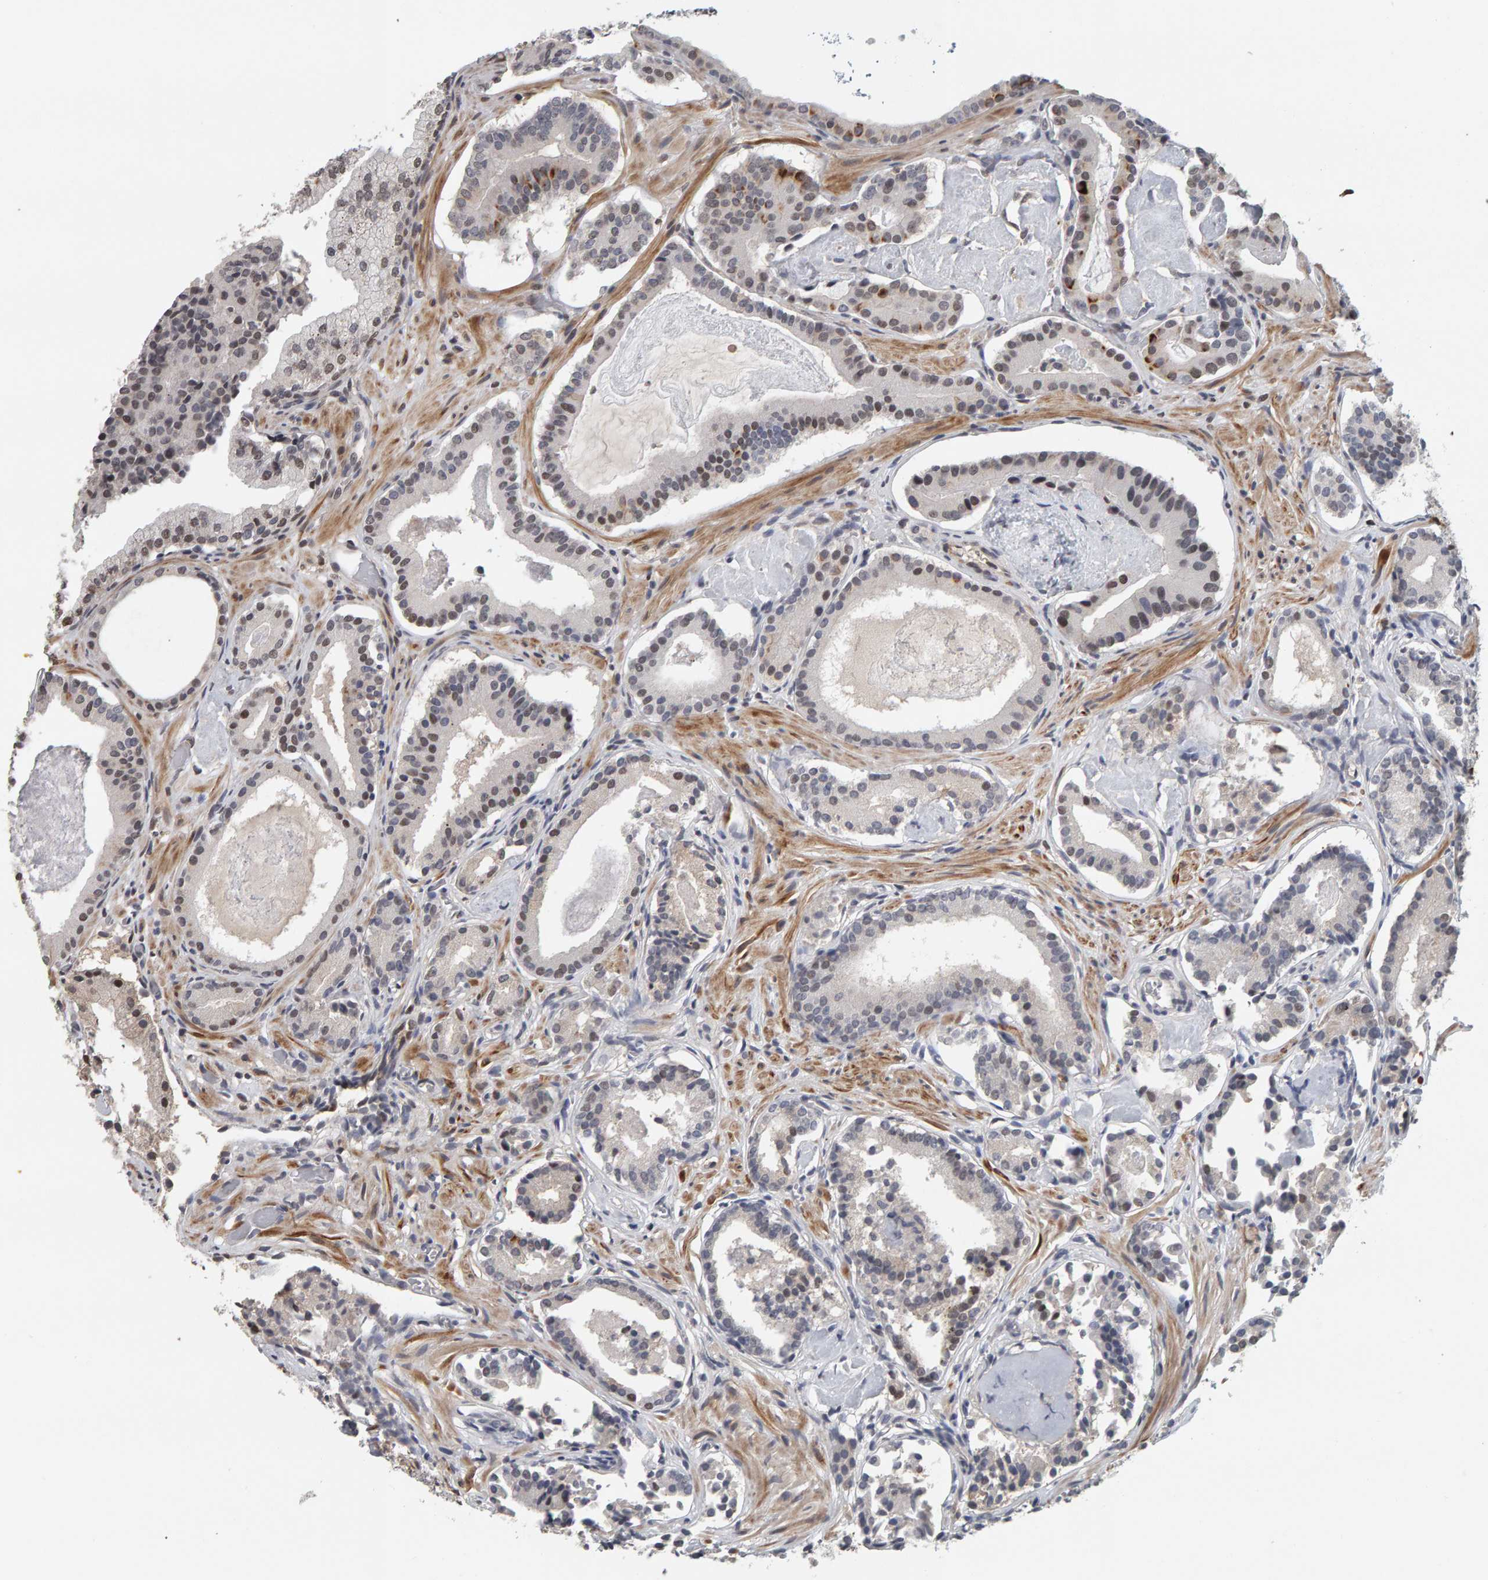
{"staining": {"intensity": "weak", "quantity": "<25%", "location": "nuclear"}, "tissue": "prostate cancer", "cell_type": "Tumor cells", "image_type": "cancer", "snomed": [{"axis": "morphology", "description": "Adenocarcinoma, Low grade"}, {"axis": "topography", "description": "Prostate"}], "caption": "Low-grade adenocarcinoma (prostate) was stained to show a protein in brown. There is no significant staining in tumor cells.", "gene": "TEFM", "patient": {"sex": "male", "age": 51}}